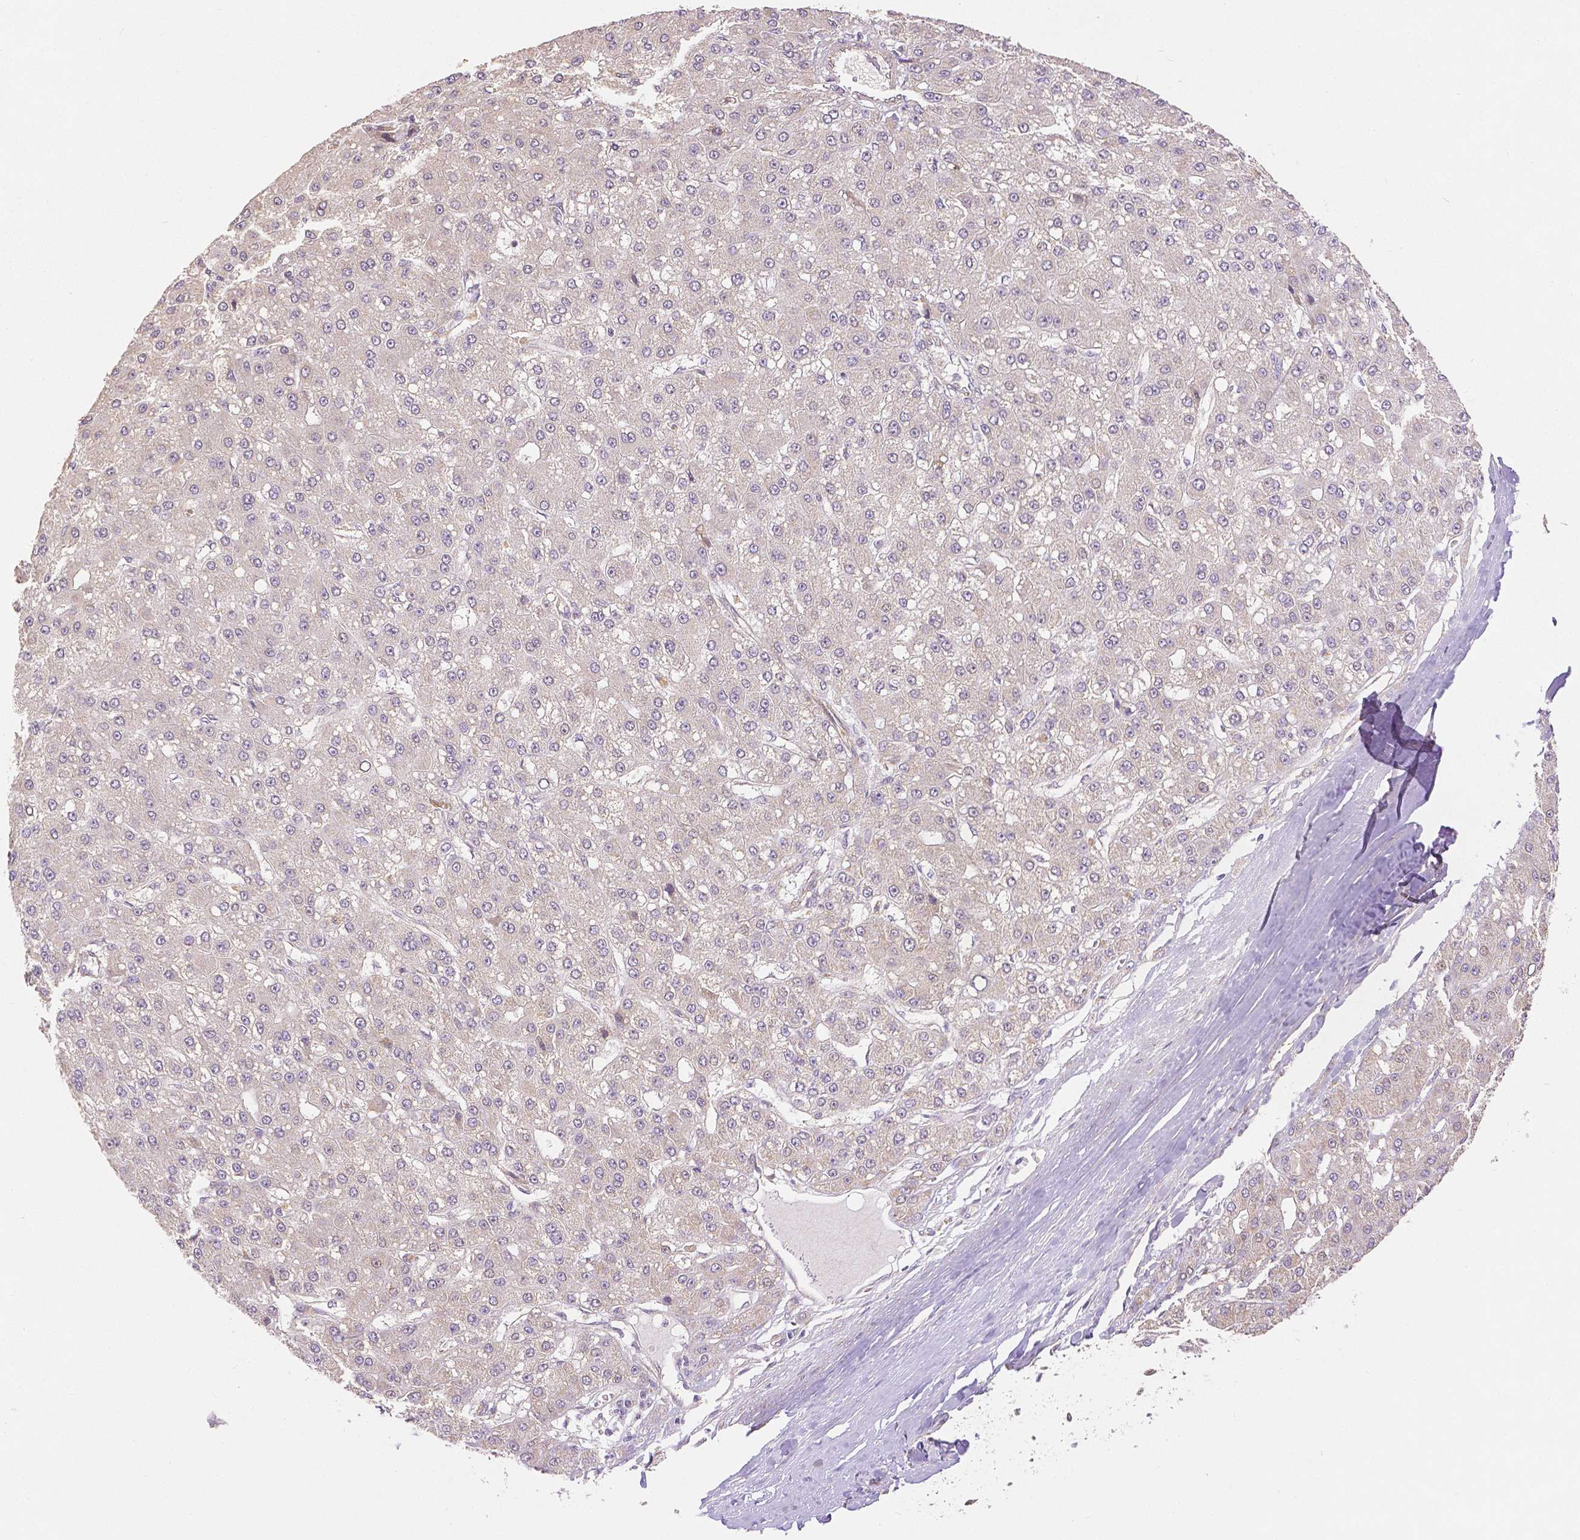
{"staining": {"intensity": "negative", "quantity": "none", "location": "none"}, "tissue": "liver cancer", "cell_type": "Tumor cells", "image_type": "cancer", "snomed": [{"axis": "morphology", "description": "Carcinoma, Hepatocellular, NOS"}, {"axis": "topography", "description": "Liver"}], "caption": "Tumor cells show no significant protein expression in hepatocellular carcinoma (liver).", "gene": "RHOT1", "patient": {"sex": "male", "age": 67}}